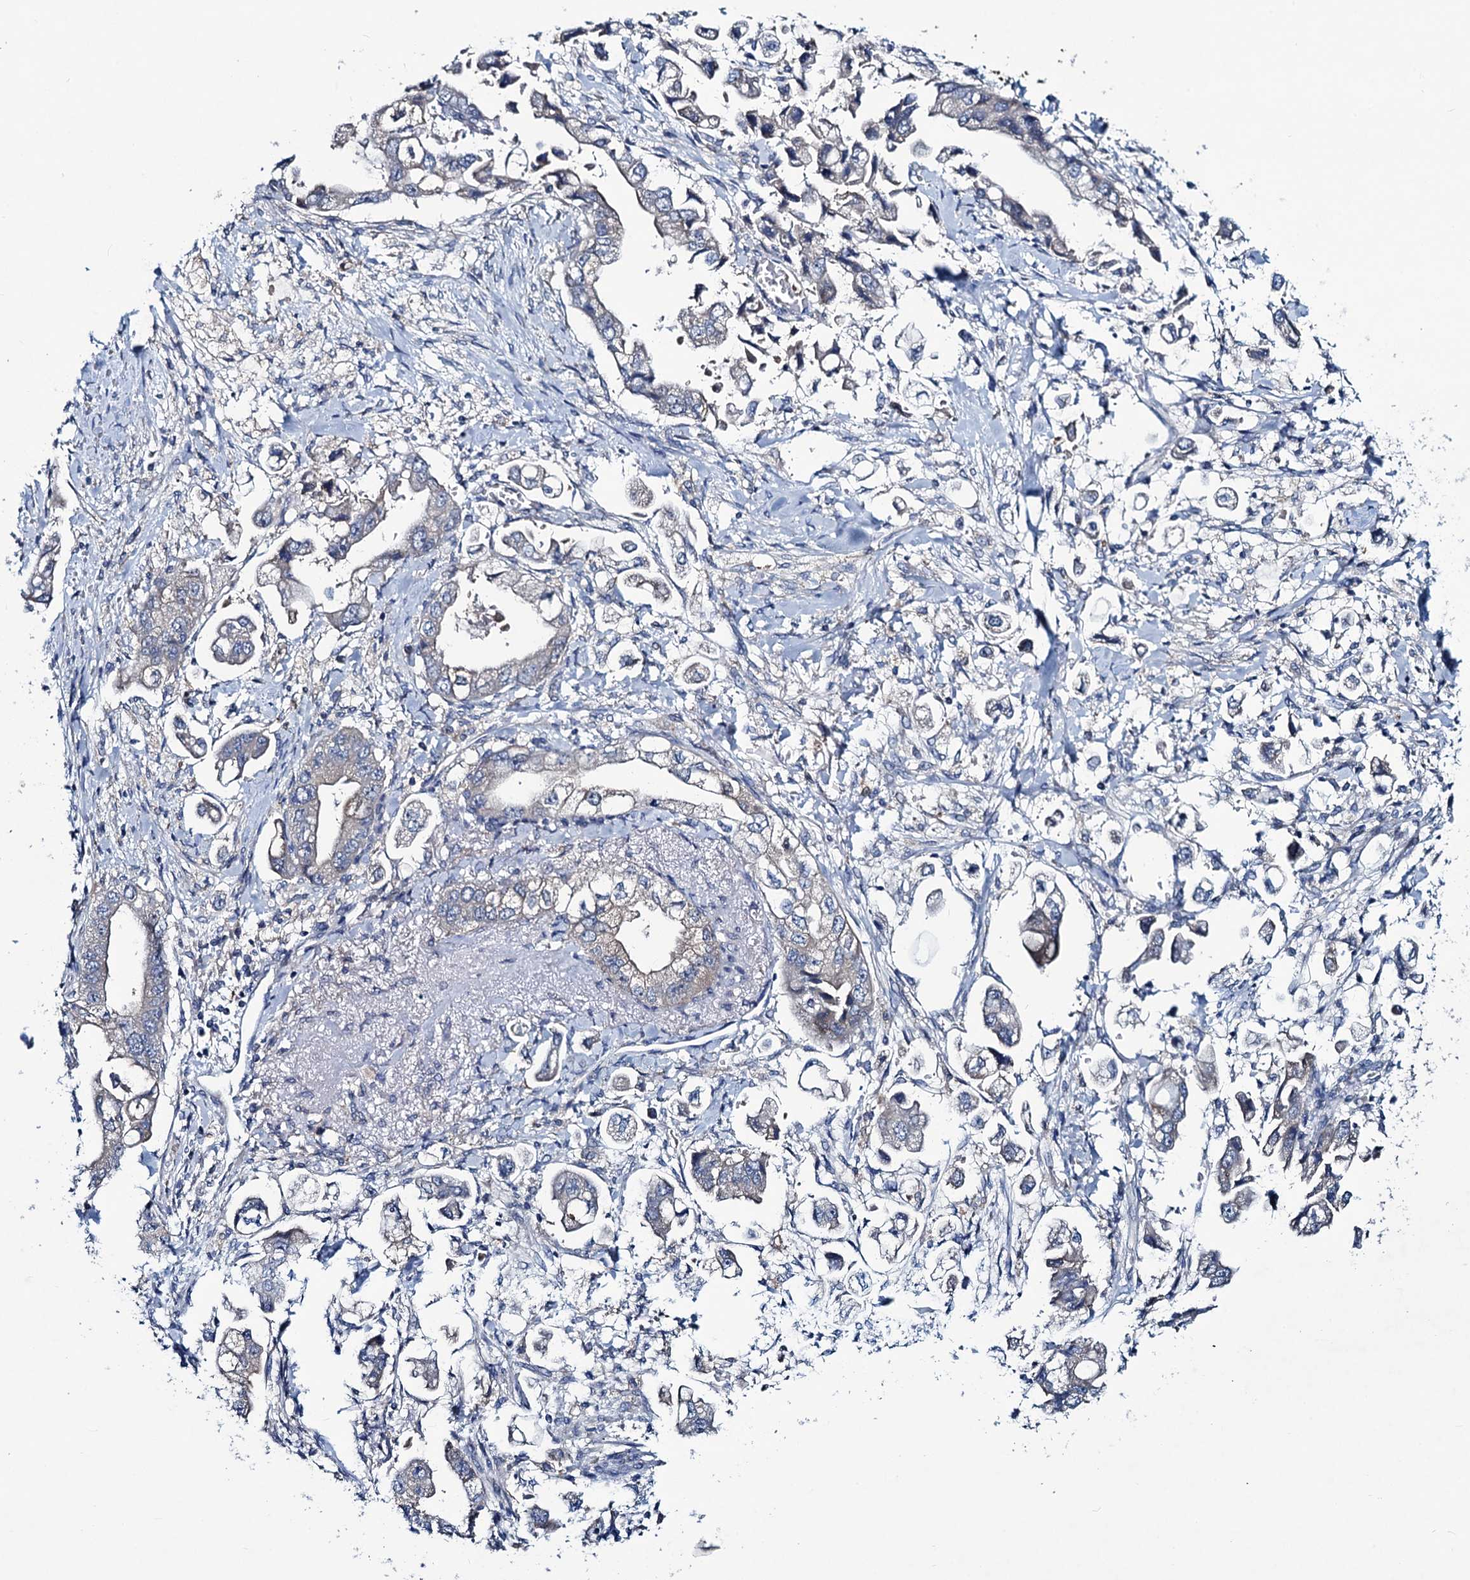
{"staining": {"intensity": "negative", "quantity": "none", "location": "none"}, "tissue": "stomach cancer", "cell_type": "Tumor cells", "image_type": "cancer", "snomed": [{"axis": "morphology", "description": "Adenocarcinoma, NOS"}, {"axis": "topography", "description": "Stomach"}], "caption": "Human adenocarcinoma (stomach) stained for a protein using IHC shows no expression in tumor cells.", "gene": "RTKN2", "patient": {"sex": "male", "age": 62}}